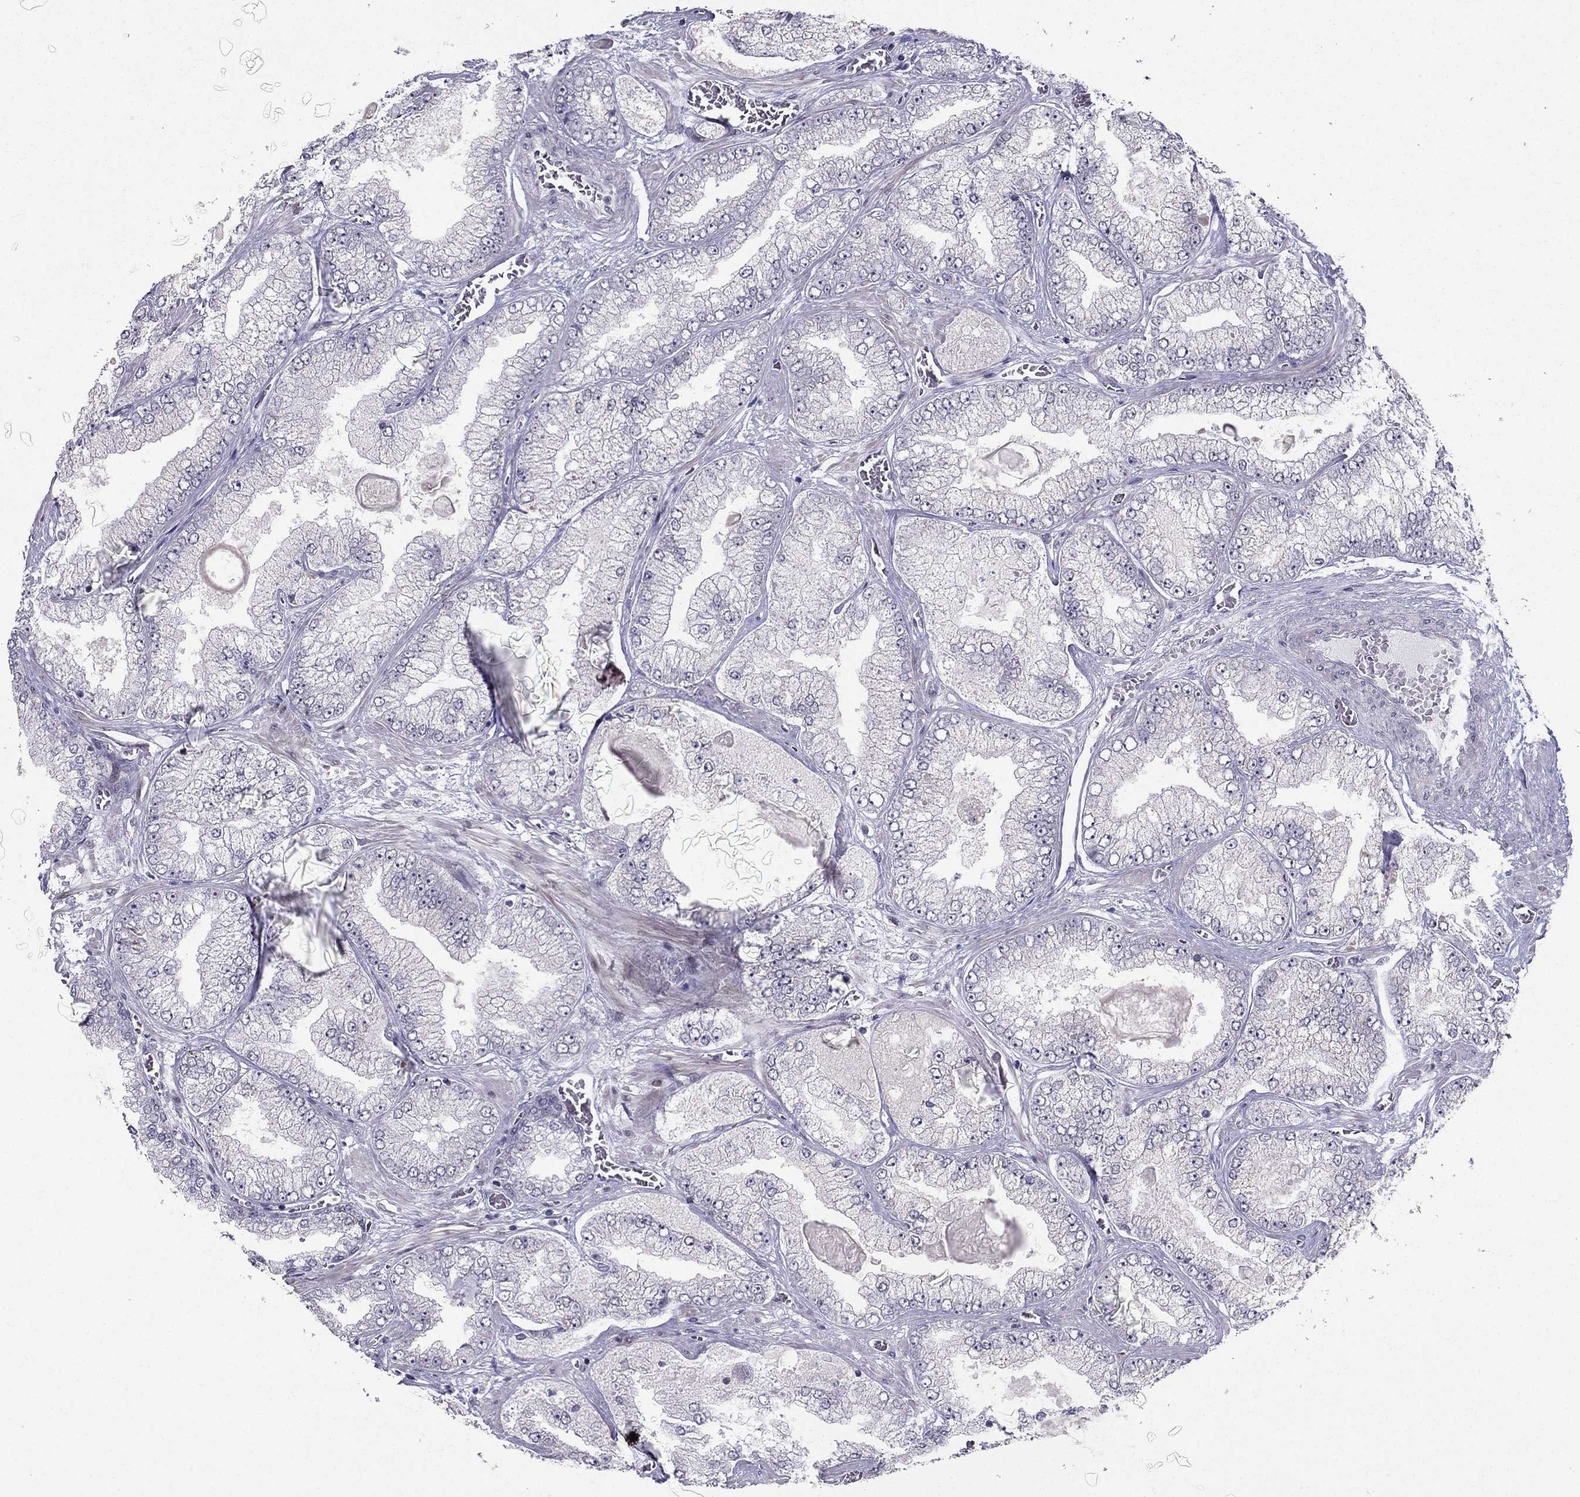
{"staining": {"intensity": "negative", "quantity": "none", "location": "none"}, "tissue": "prostate cancer", "cell_type": "Tumor cells", "image_type": "cancer", "snomed": [{"axis": "morphology", "description": "Adenocarcinoma, Low grade"}, {"axis": "topography", "description": "Prostate"}], "caption": "An immunohistochemistry (IHC) image of adenocarcinoma (low-grade) (prostate) is shown. There is no staining in tumor cells of adenocarcinoma (low-grade) (prostate). (Immunohistochemistry (ihc), brightfield microscopy, high magnification).", "gene": "RPRD2", "patient": {"sex": "male", "age": 57}}